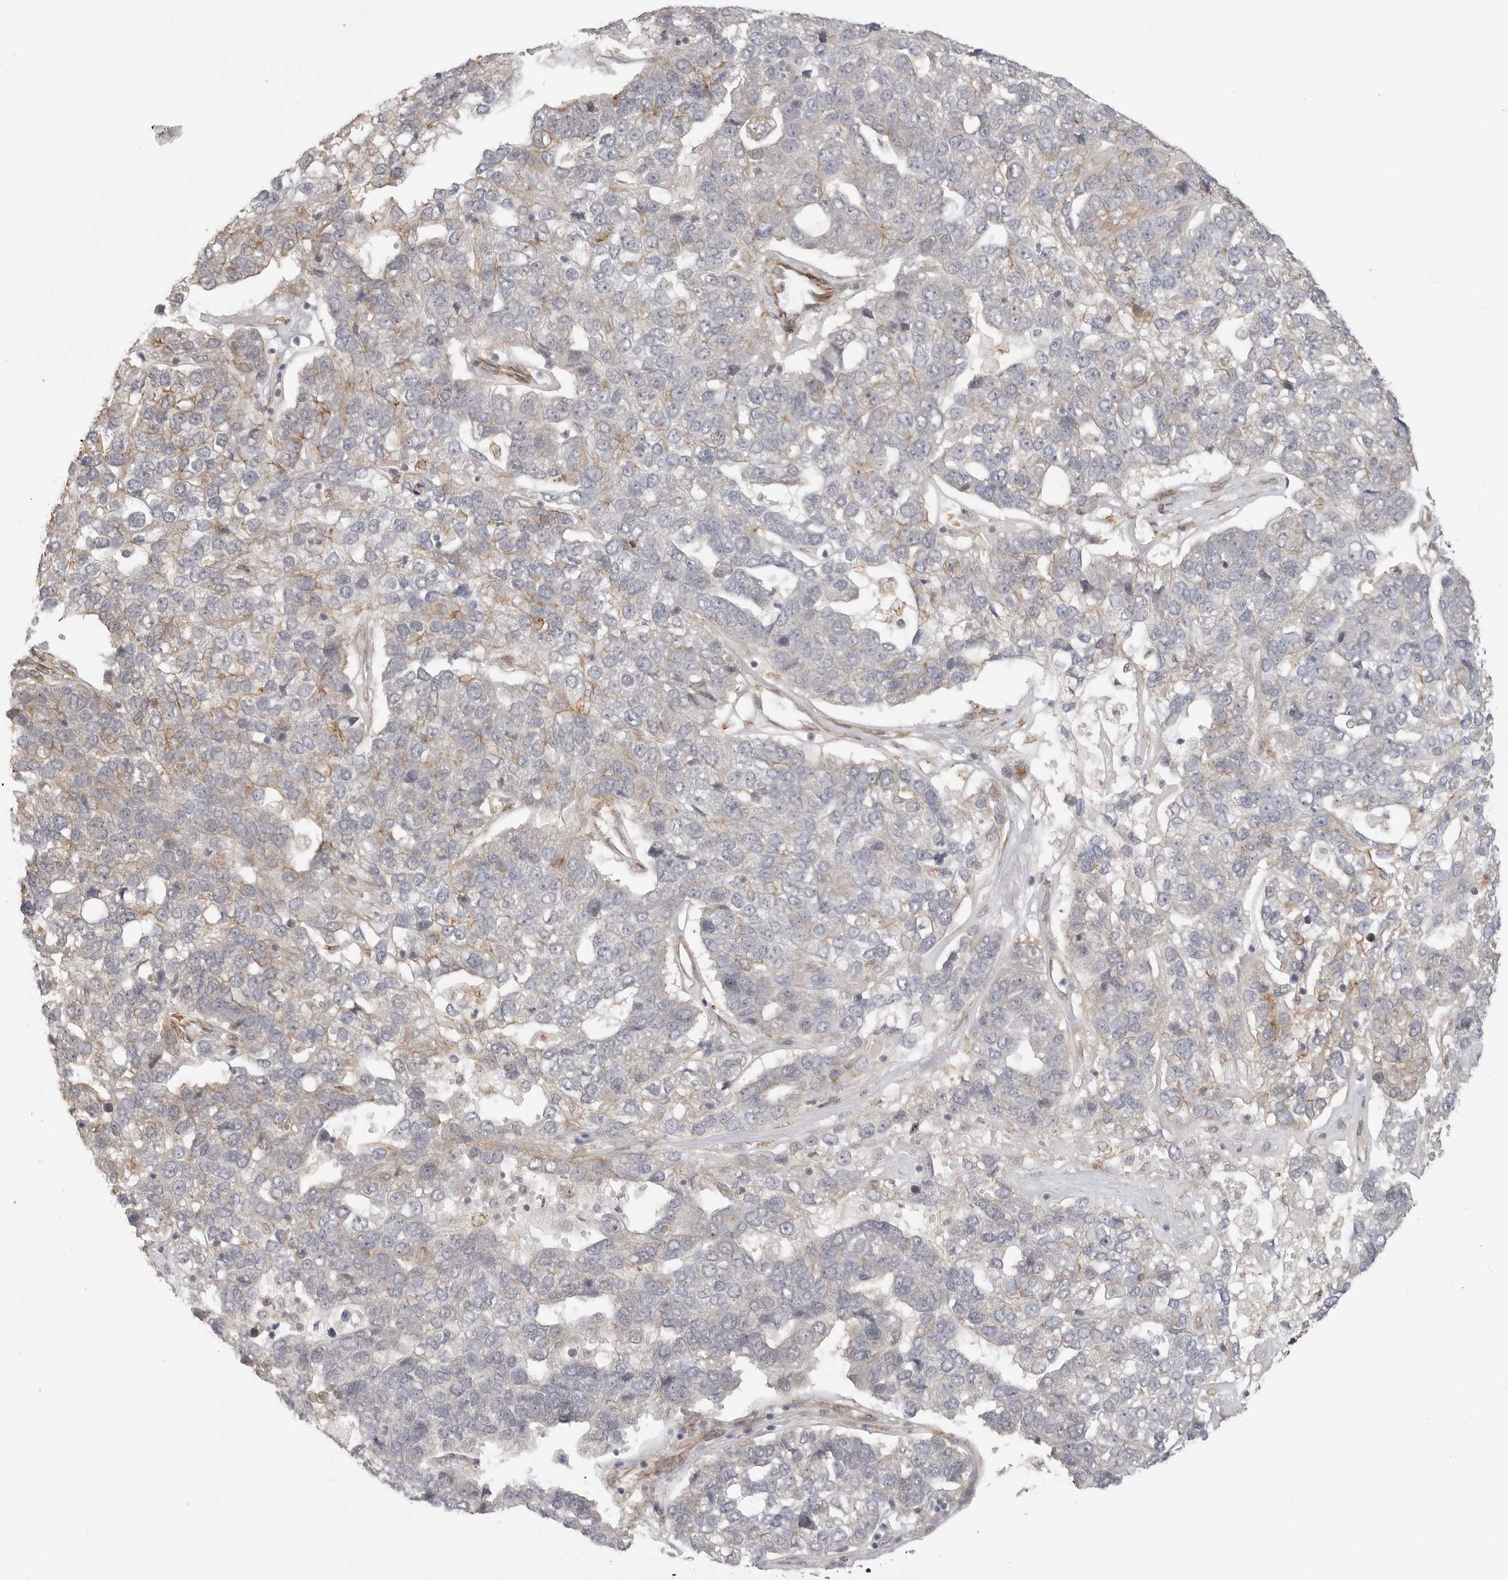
{"staining": {"intensity": "moderate", "quantity": "<25%", "location": "cytoplasmic/membranous"}, "tissue": "pancreatic cancer", "cell_type": "Tumor cells", "image_type": "cancer", "snomed": [{"axis": "morphology", "description": "Adenocarcinoma, NOS"}, {"axis": "topography", "description": "Pancreas"}], "caption": "Human pancreatic cancer (adenocarcinoma) stained with a brown dye reveals moderate cytoplasmic/membranous positive expression in about <25% of tumor cells.", "gene": "ATOH7", "patient": {"sex": "female", "age": 61}}